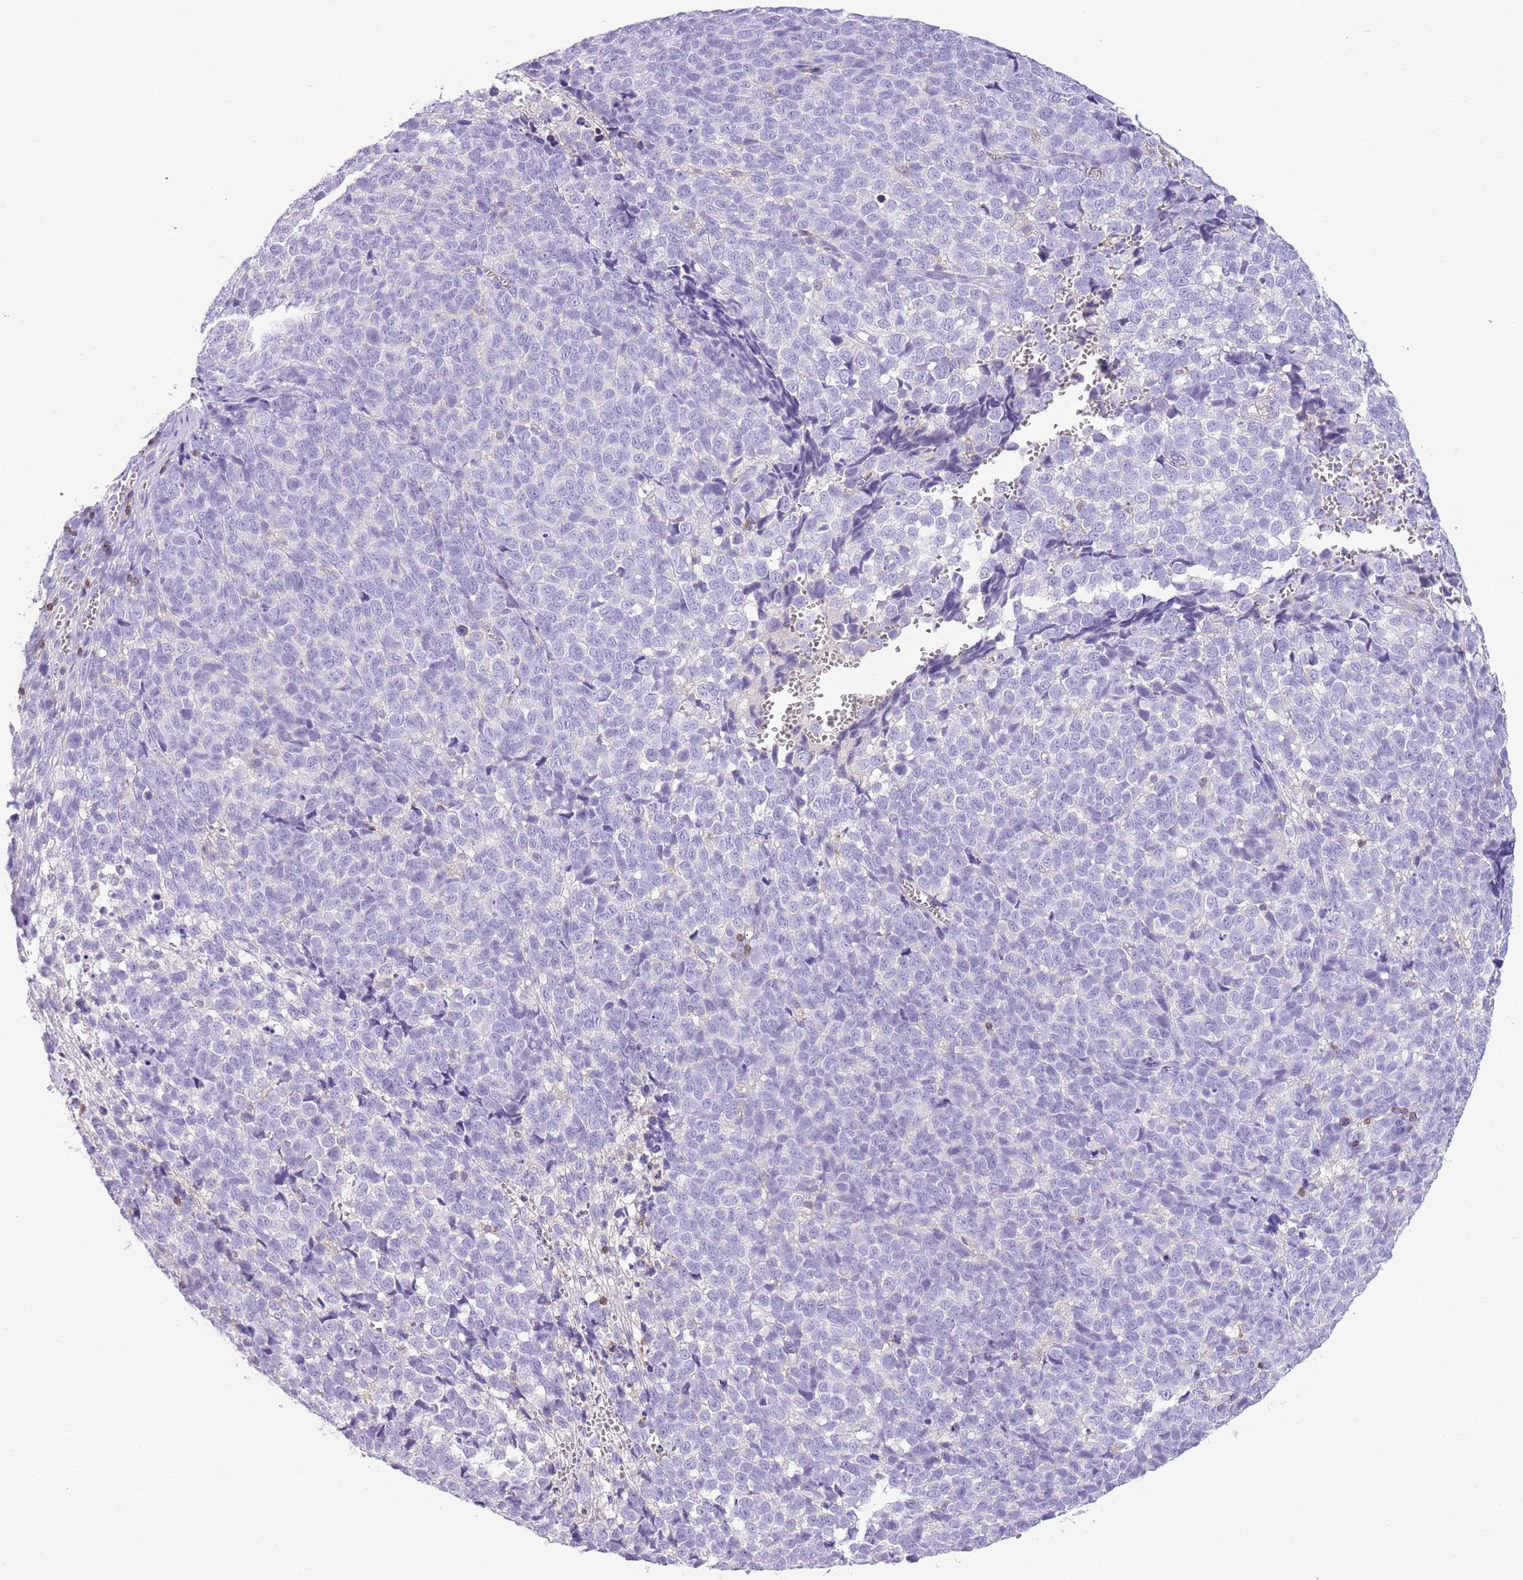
{"staining": {"intensity": "negative", "quantity": "none", "location": "none"}, "tissue": "melanoma", "cell_type": "Tumor cells", "image_type": "cancer", "snomed": [{"axis": "morphology", "description": "Malignant melanoma, NOS"}, {"axis": "topography", "description": "Nose, NOS"}], "caption": "Immunohistochemical staining of malignant melanoma demonstrates no significant staining in tumor cells.", "gene": "OR4Q3", "patient": {"sex": "female", "age": 48}}